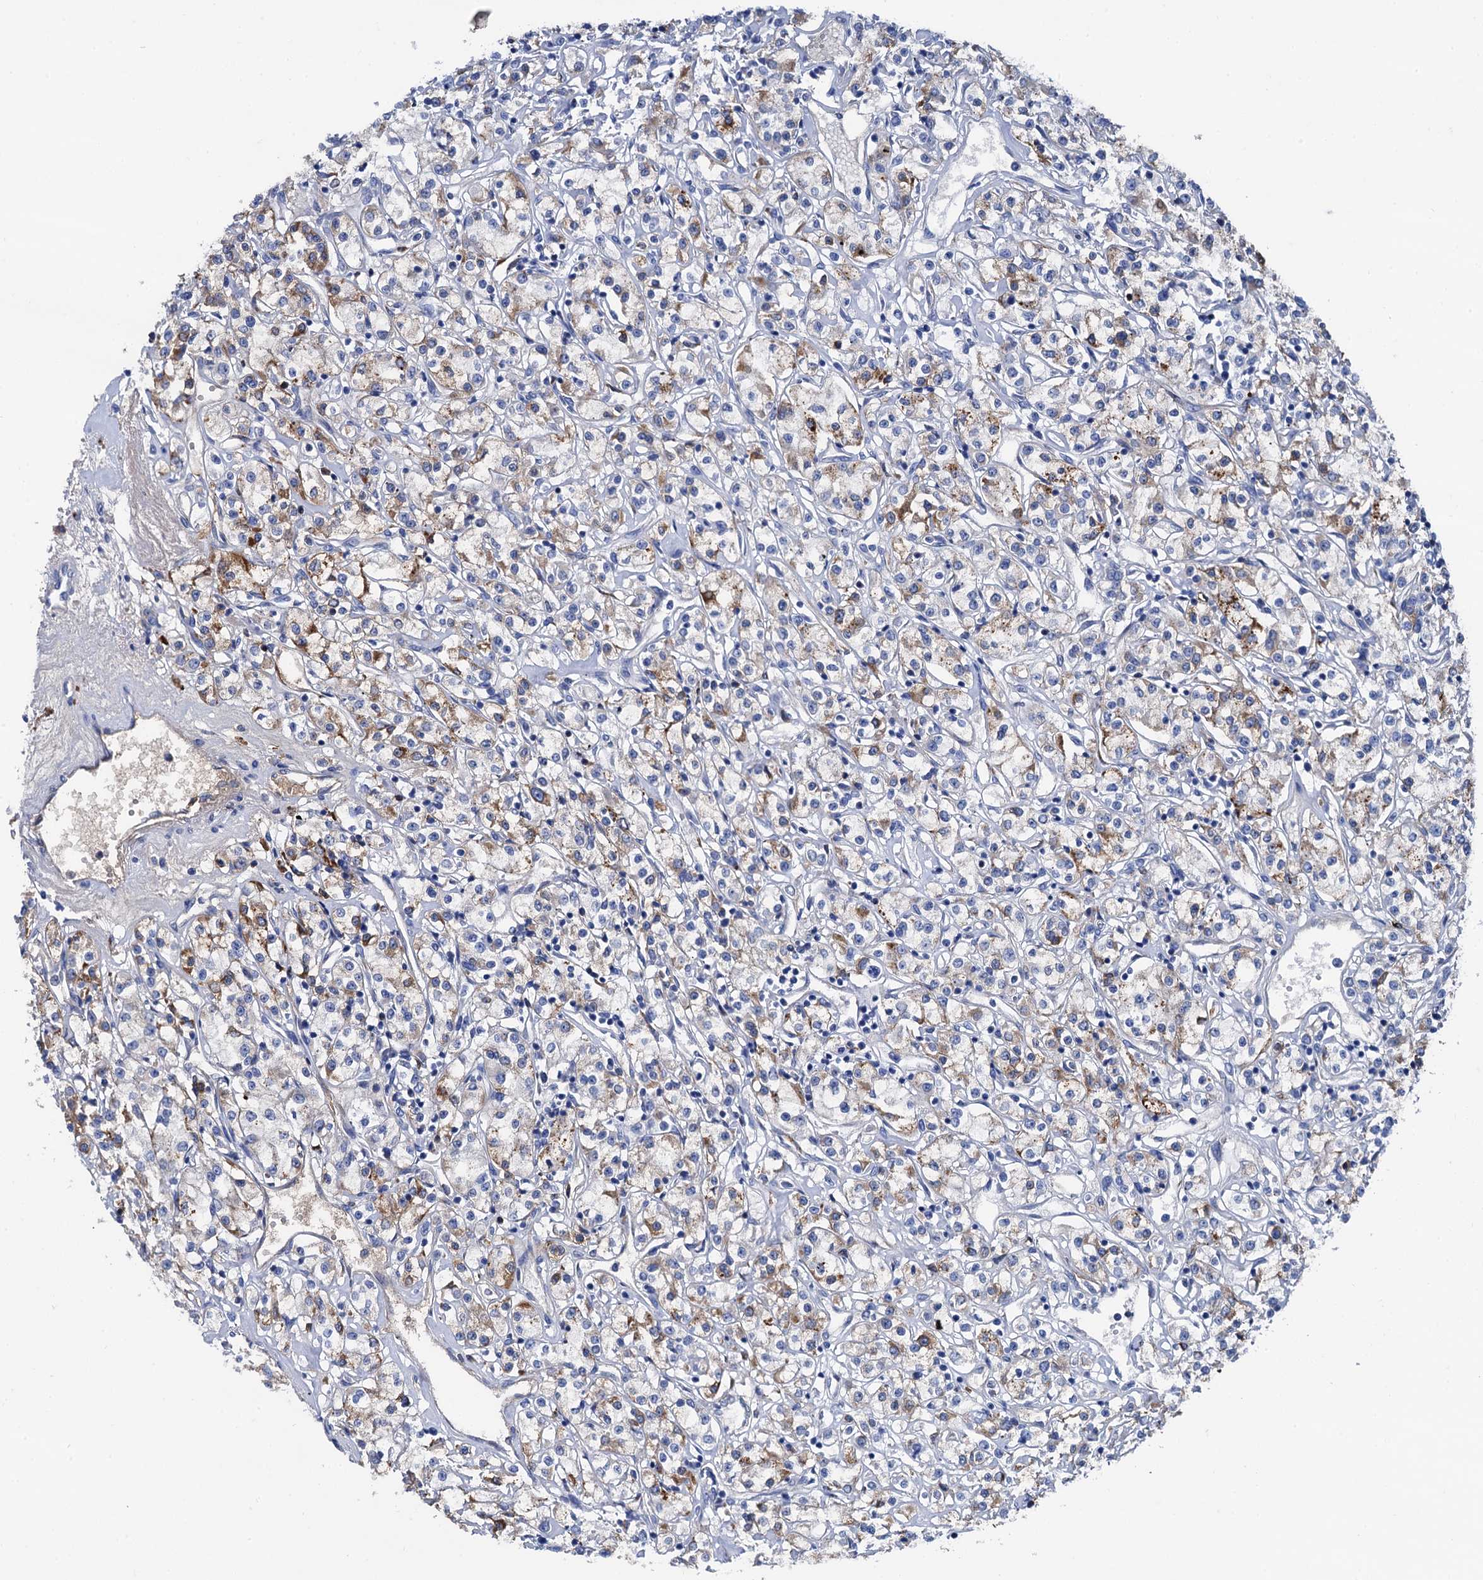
{"staining": {"intensity": "strong", "quantity": "25%-75%", "location": "cytoplasmic/membranous"}, "tissue": "renal cancer", "cell_type": "Tumor cells", "image_type": "cancer", "snomed": [{"axis": "morphology", "description": "Adenocarcinoma, NOS"}, {"axis": "topography", "description": "Kidney"}], "caption": "The photomicrograph demonstrates staining of renal cancer, revealing strong cytoplasmic/membranous protein positivity (brown color) within tumor cells. The protein is stained brown, and the nuclei are stained in blue (DAB (3,3'-diaminobenzidine) IHC with brightfield microscopy, high magnification).", "gene": "APOD", "patient": {"sex": "female", "age": 59}}